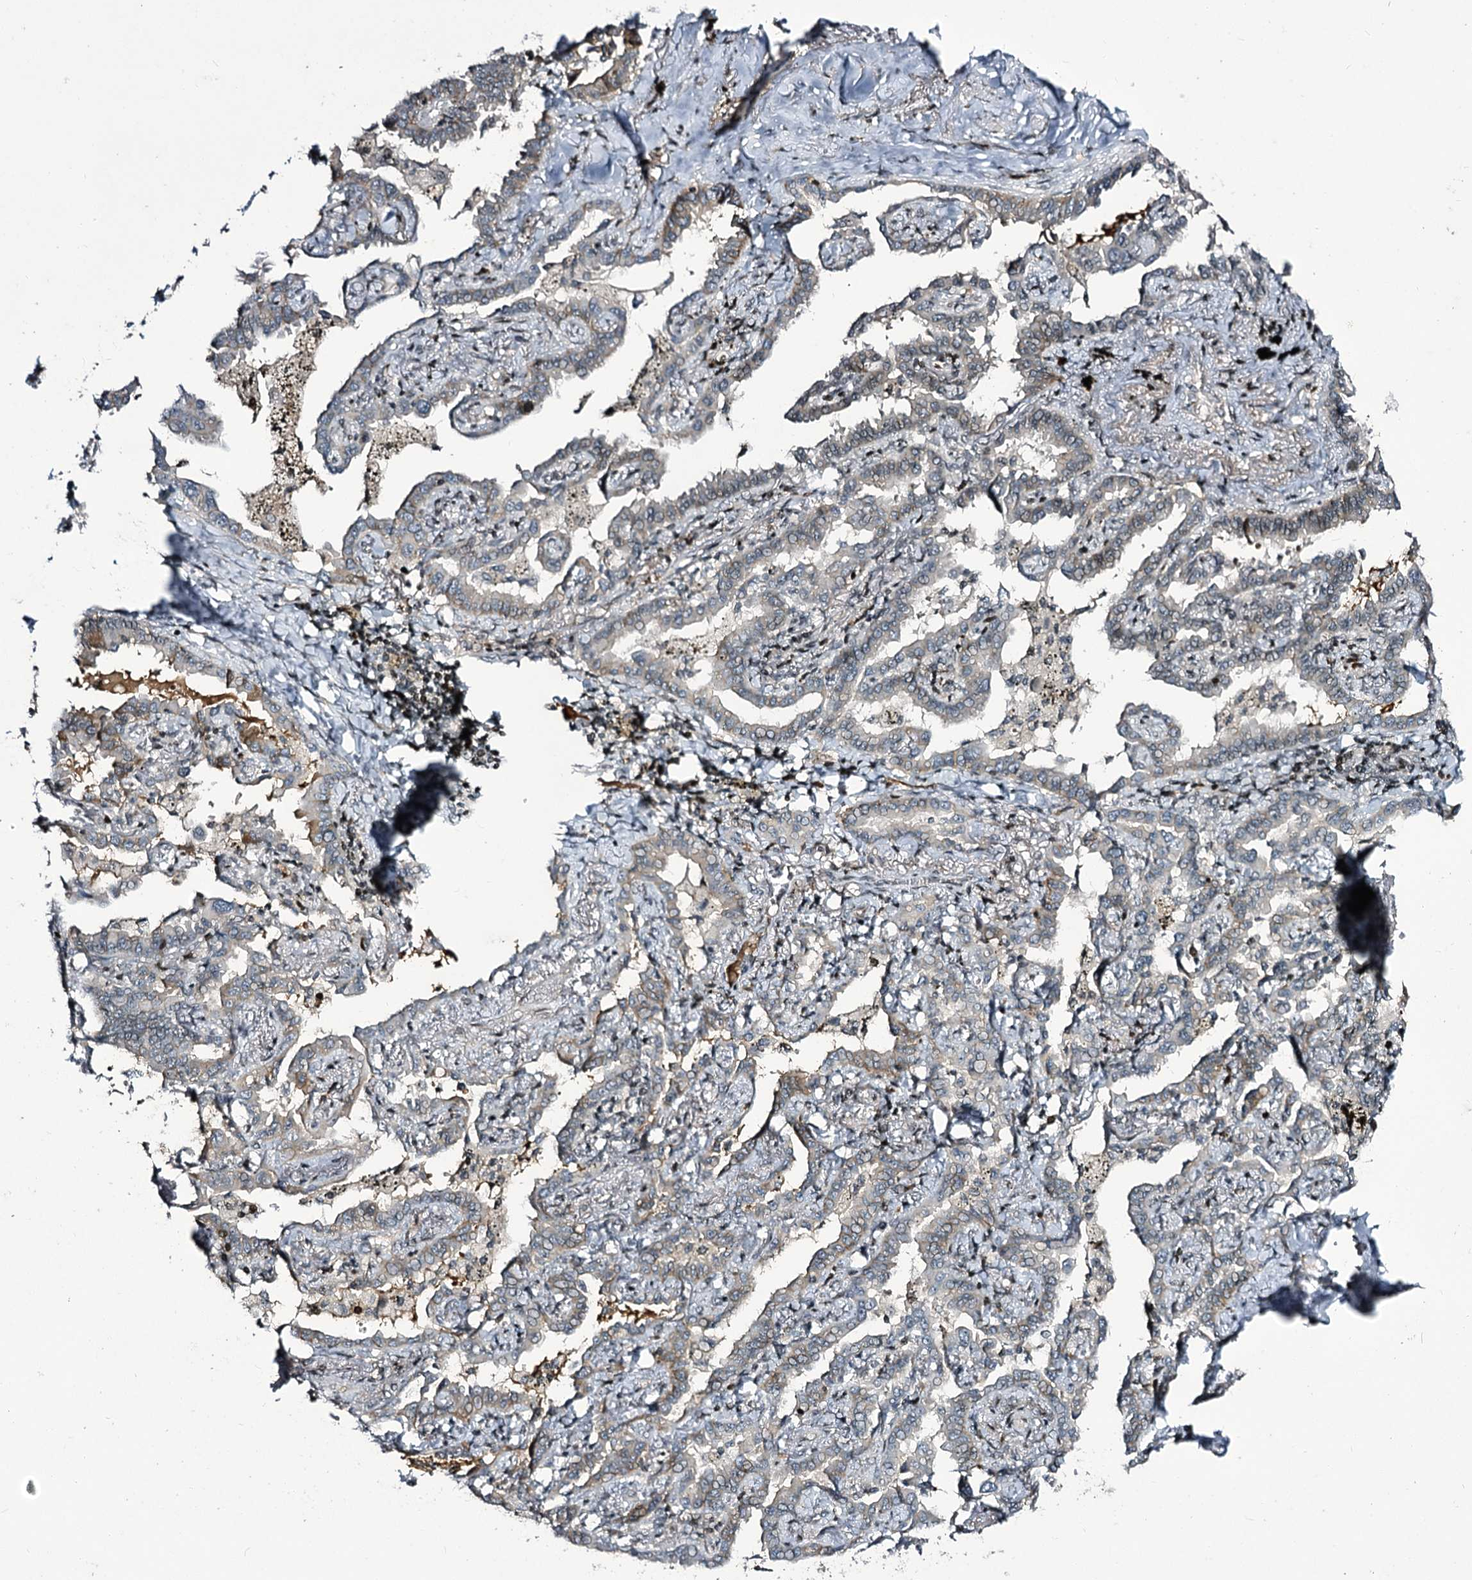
{"staining": {"intensity": "negative", "quantity": "none", "location": "none"}, "tissue": "lung cancer", "cell_type": "Tumor cells", "image_type": "cancer", "snomed": [{"axis": "morphology", "description": "Adenocarcinoma, NOS"}, {"axis": "topography", "description": "Lung"}], "caption": "Human lung adenocarcinoma stained for a protein using IHC exhibits no expression in tumor cells.", "gene": "ITFG2", "patient": {"sex": "male", "age": 67}}